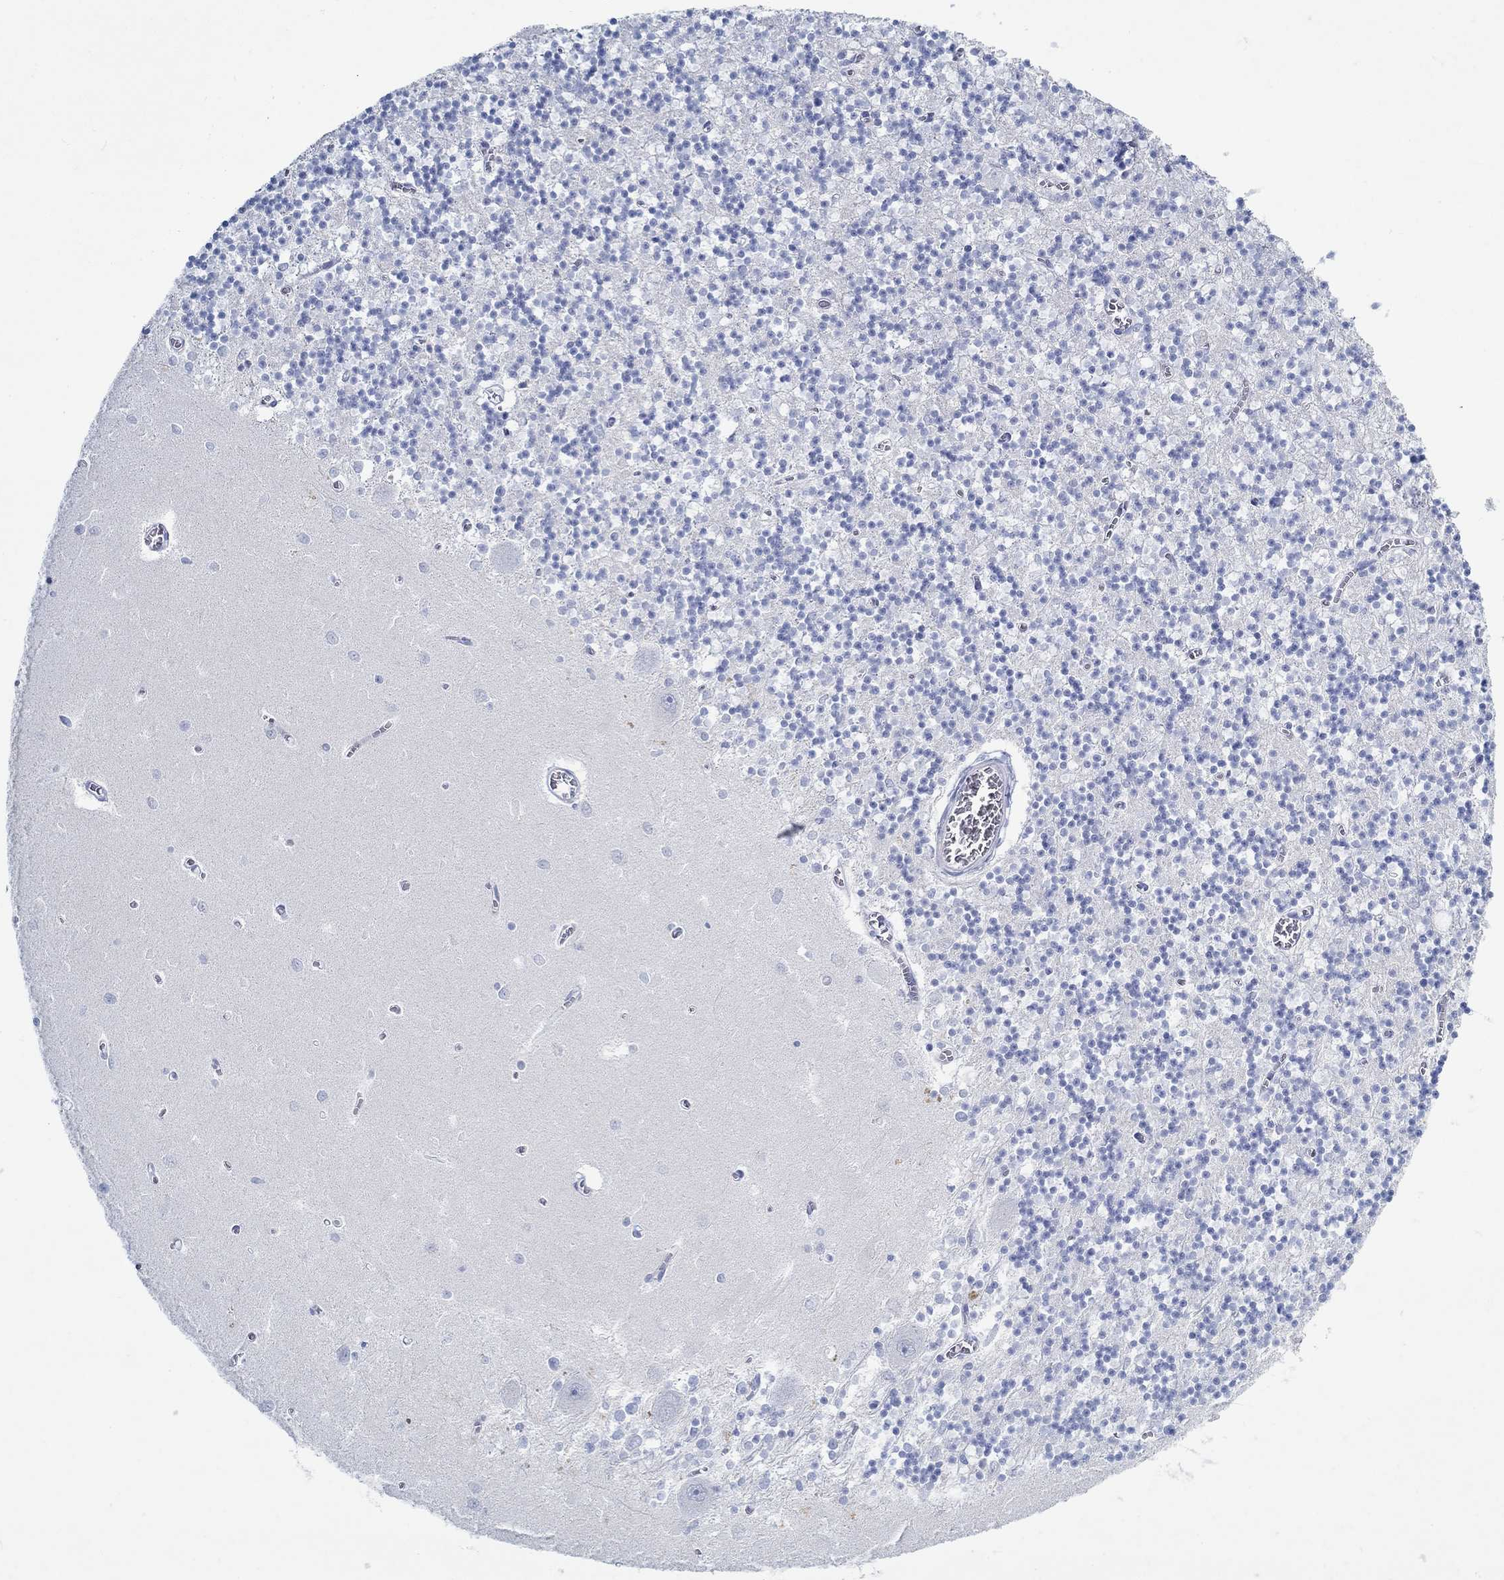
{"staining": {"intensity": "negative", "quantity": "none", "location": "none"}, "tissue": "cerebellum", "cell_type": "Cells in granular layer", "image_type": "normal", "snomed": [{"axis": "morphology", "description": "Normal tissue, NOS"}, {"axis": "topography", "description": "Cerebellum"}], "caption": "The histopathology image shows no staining of cells in granular layer in normal cerebellum. (IHC, brightfield microscopy, high magnification).", "gene": "PAX9", "patient": {"sex": "female", "age": 64}}